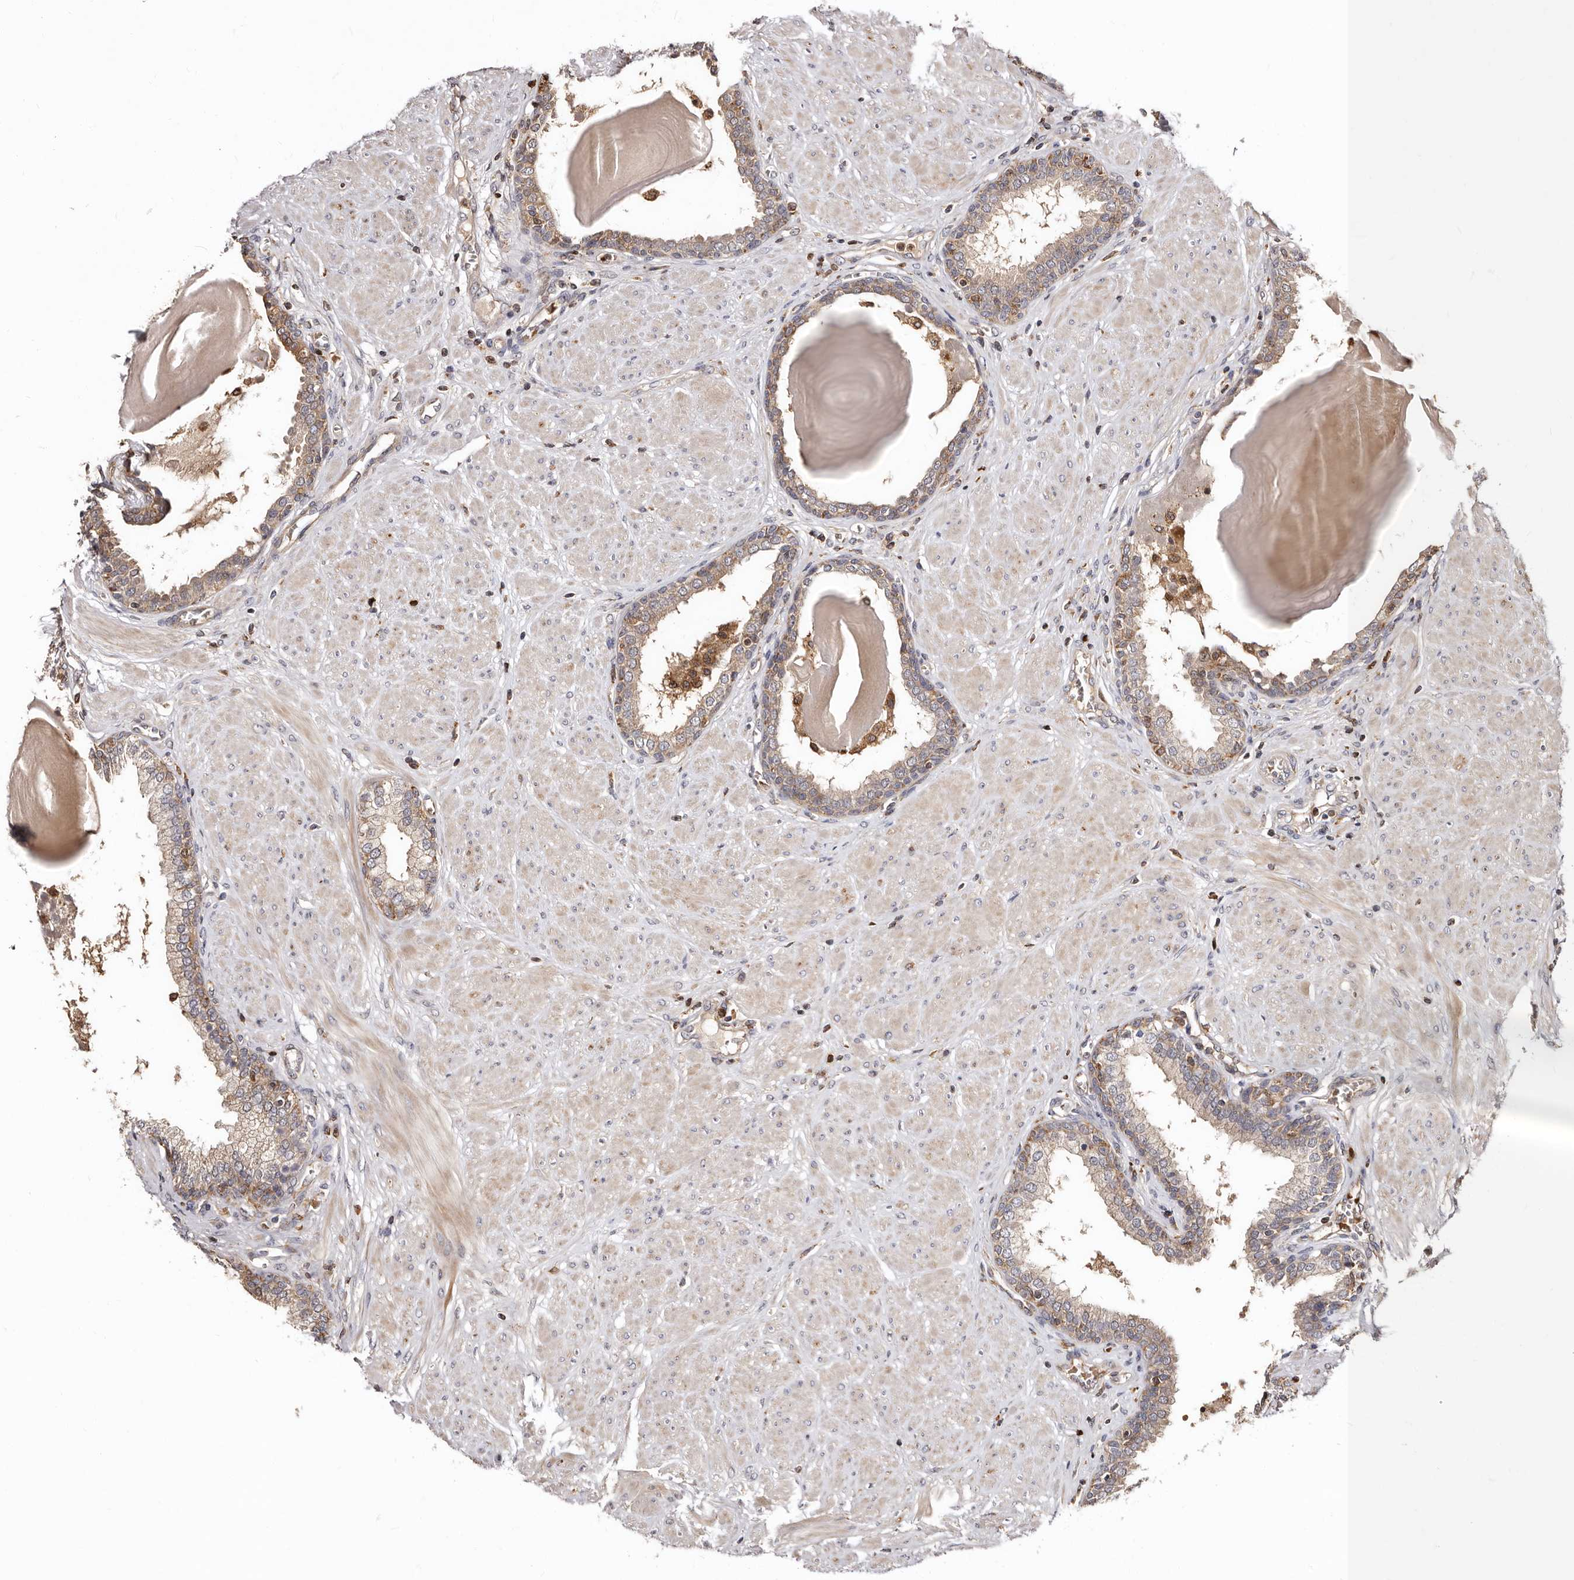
{"staining": {"intensity": "moderate", "quantity": "25%-75%", "location": "cytoplasmic/membranous"}, "tissue": "prostate", "cell_type": "Glandular cells", "image_type": "normal", "snomed": [{"axis": "morphology", "description": "Normal tissue, NOS"}, {"axis": "topography", "description": "Prostate"}], "caption": "Immunohistochemical staining of benign prostate demonstrates medium levels of moderate cytoplasmic/membranous staining in approximately 25%-75% of glandular cells.", "gene": "BAX", "patient": {"sex": "male", "age": 51}}